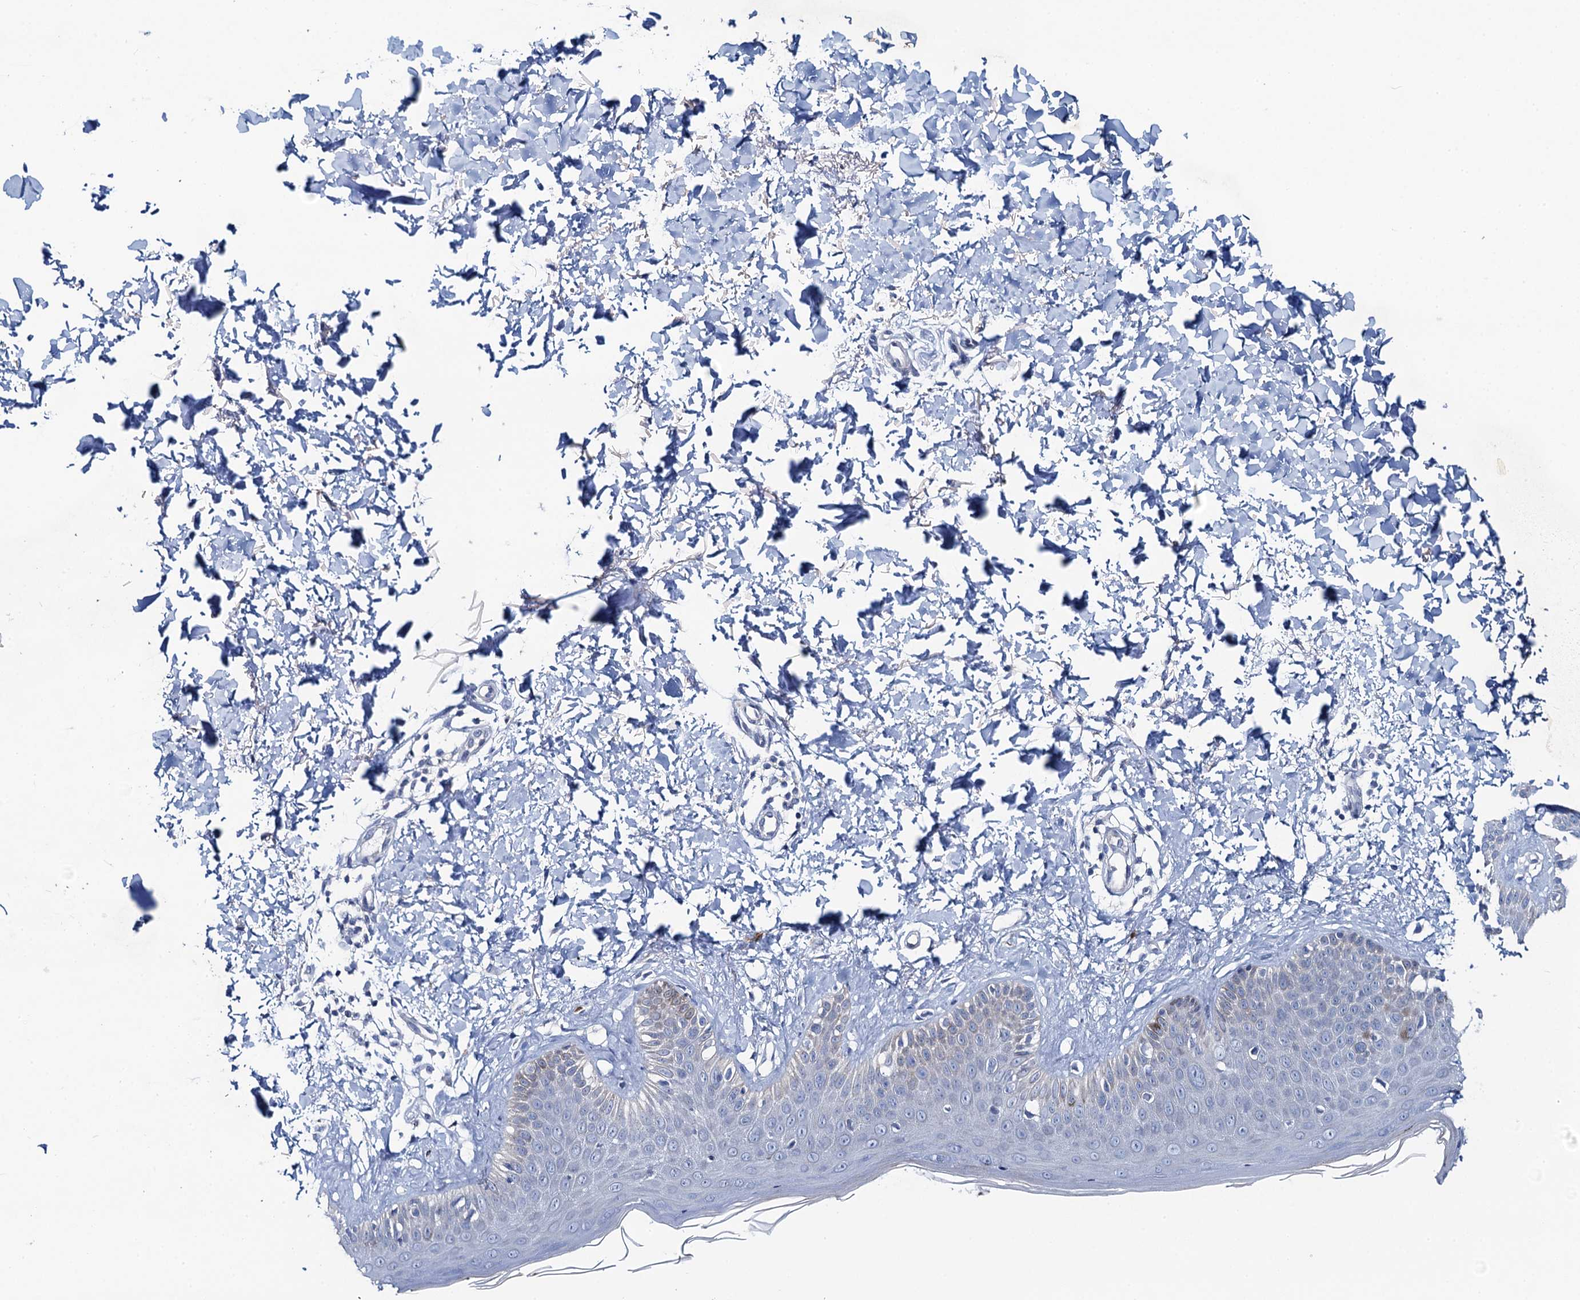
{"staining": {"intensity": "negative", "quantity": "none", "location": "none"}, "tissue": "skin", "cell_type": "Fibroblasts", "image_type": "normal", "snomed": [{"axis": "morphology", "description": "Normal tissue, NOS"}, {"axis": "topography", "description": "Skin"}], "caption": "Skin was stained to show a protein in brown. There is no significant staining in fibroblasts. (DAB IHC, high magnification).", "gene": "TOX3", "patient": {"sex": "male", "age": 52}}